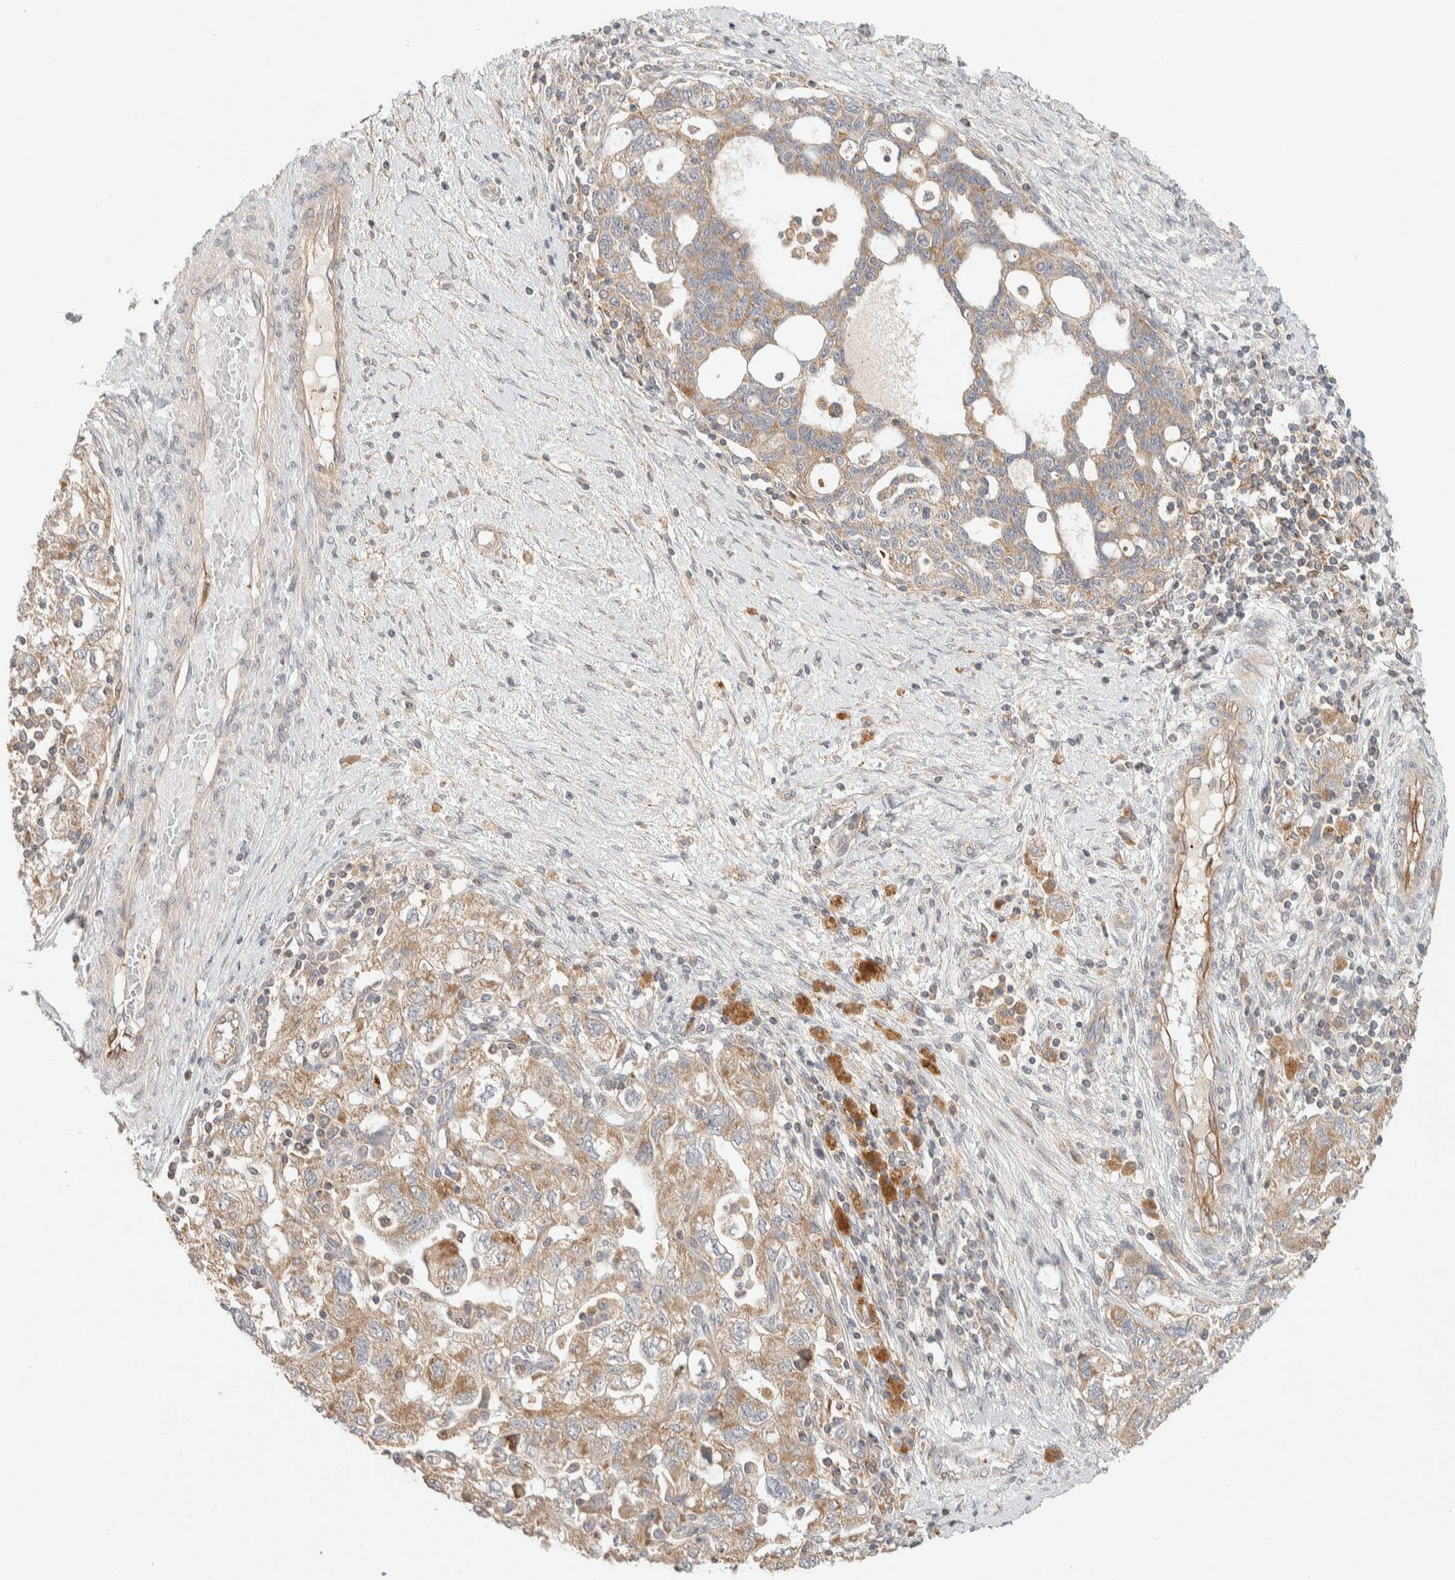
{"staining": {"intensity": "weak", "quantity": ">75%", "location": "cytoplasmic/membranous"}, "tissue": "ovarian cancer", "cell_type": "Tumor cells", "image_type": "cancer", "snomed": [{"axis": "morphology", "description": "Carcinoma, NOS"}, {"axis": "morphology", "description": "Cystadenocarcinoma, serous, NOS"}, {"axis": "topography", "description": "Ovary"}], "caption": "IHC (DAB (3,3'-diaminobenzidine)) staining of carcinoma (ovarian) shows weak cytoplasmic/membranous protein positivity in about >75% of tumor cells.", "gene": "KIF9", "patient": {"sex": "female", "age": 69}}